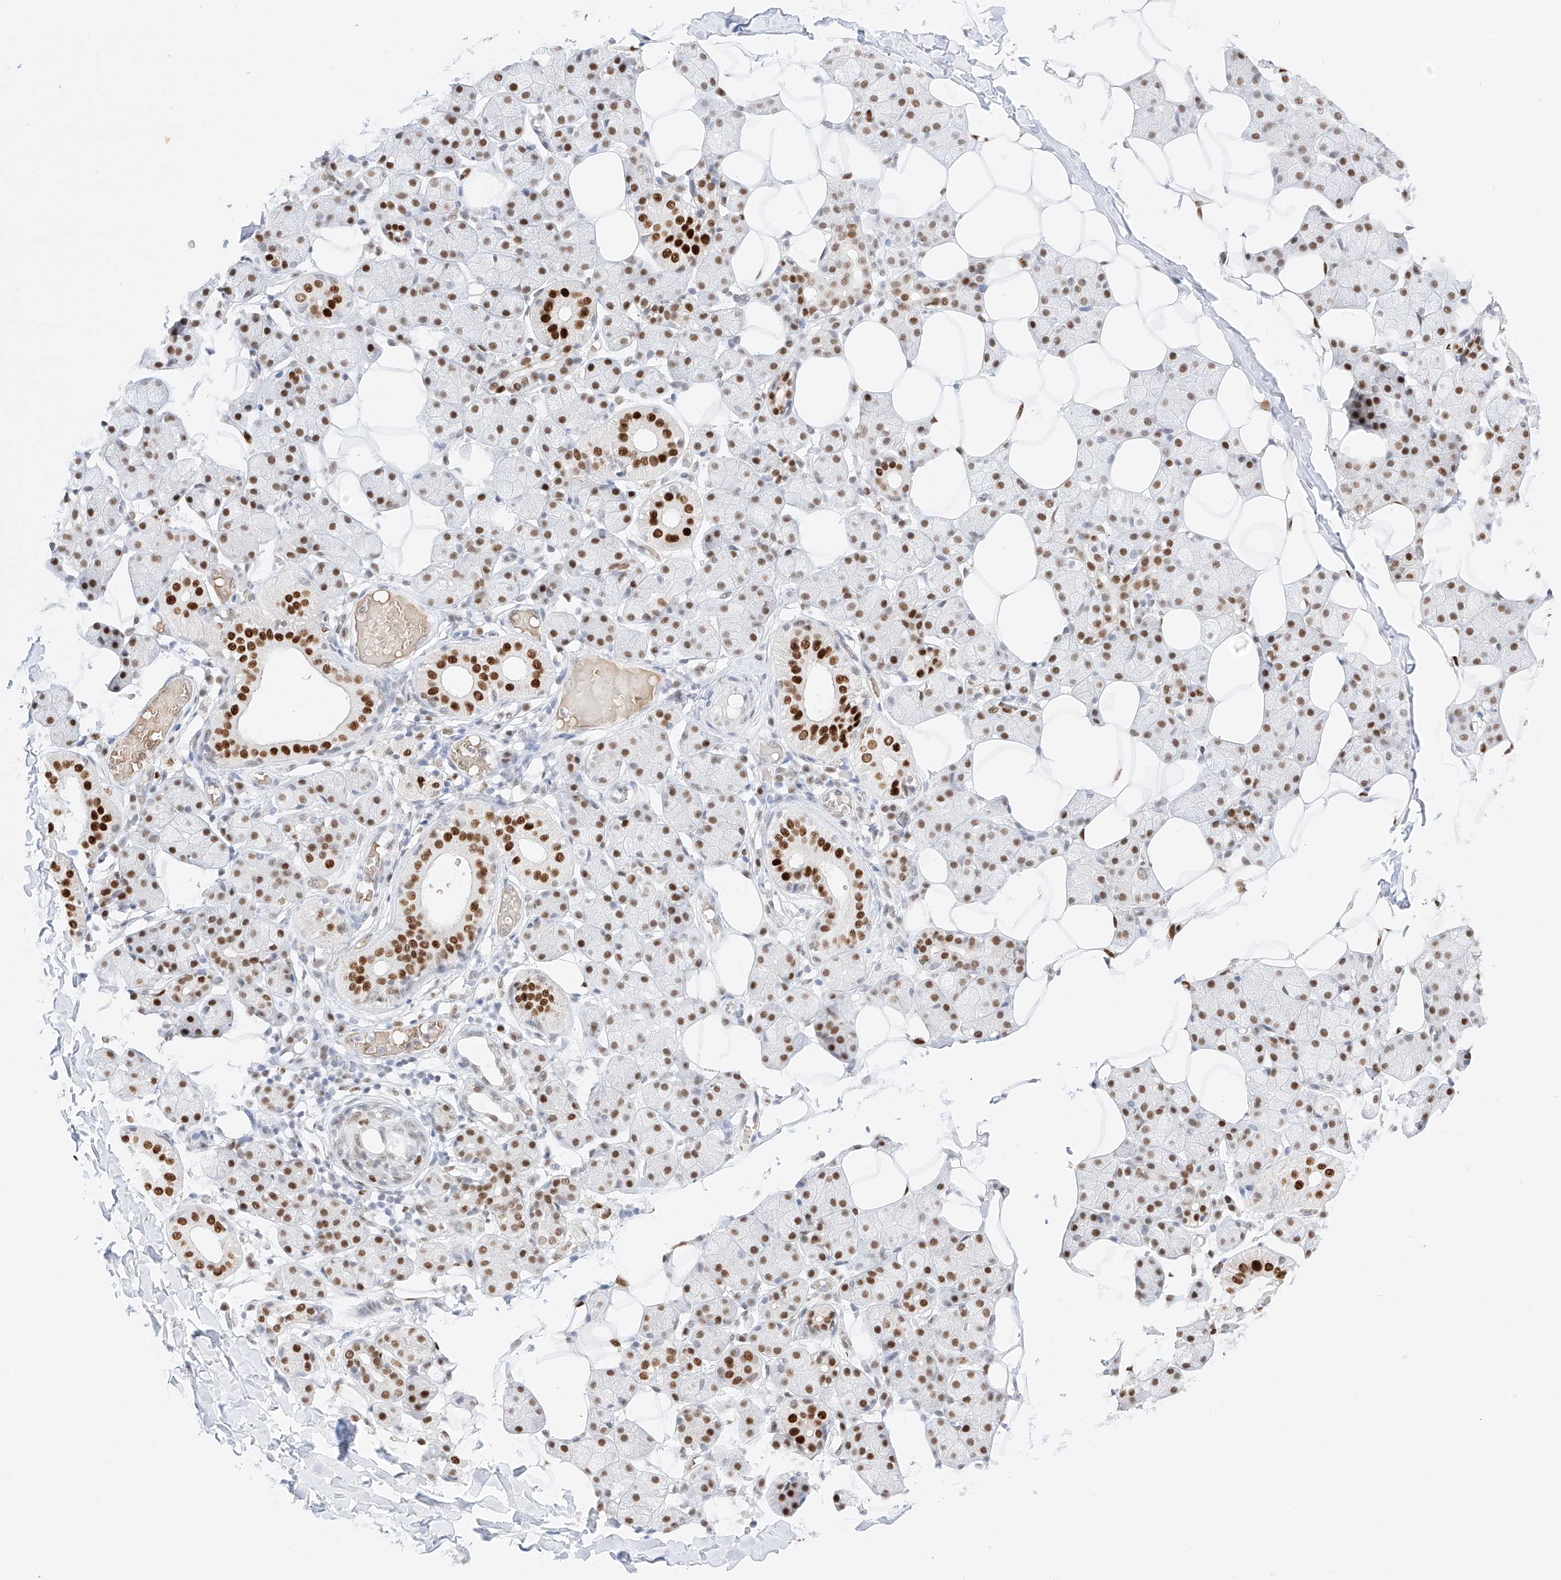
{"staining": {"intensity": "strong", "quantity": ">75%", "location": "nuclear"}, "tissue": "salivary gland", "cell_type": "Glandular cells", "image_type": "normal", "snomed": [{"axis": "morphology", "description": "Normal tissue, NOS"}, {"axis": "topography", "description": "Salivary gland"}], "caption": "A photomicrograph of salivary gland stained for a protein displays strong nuclear brown staining in glandular cells. The staining was performed using DAB (3,3'-diaminobenzidine) to visualize the protein expression in brown, while the nuclei were stained in blue with hematoxylin (Magnification: 20x).", "gene": "APIP", "patient": {"sex": "female", "age": 33}}